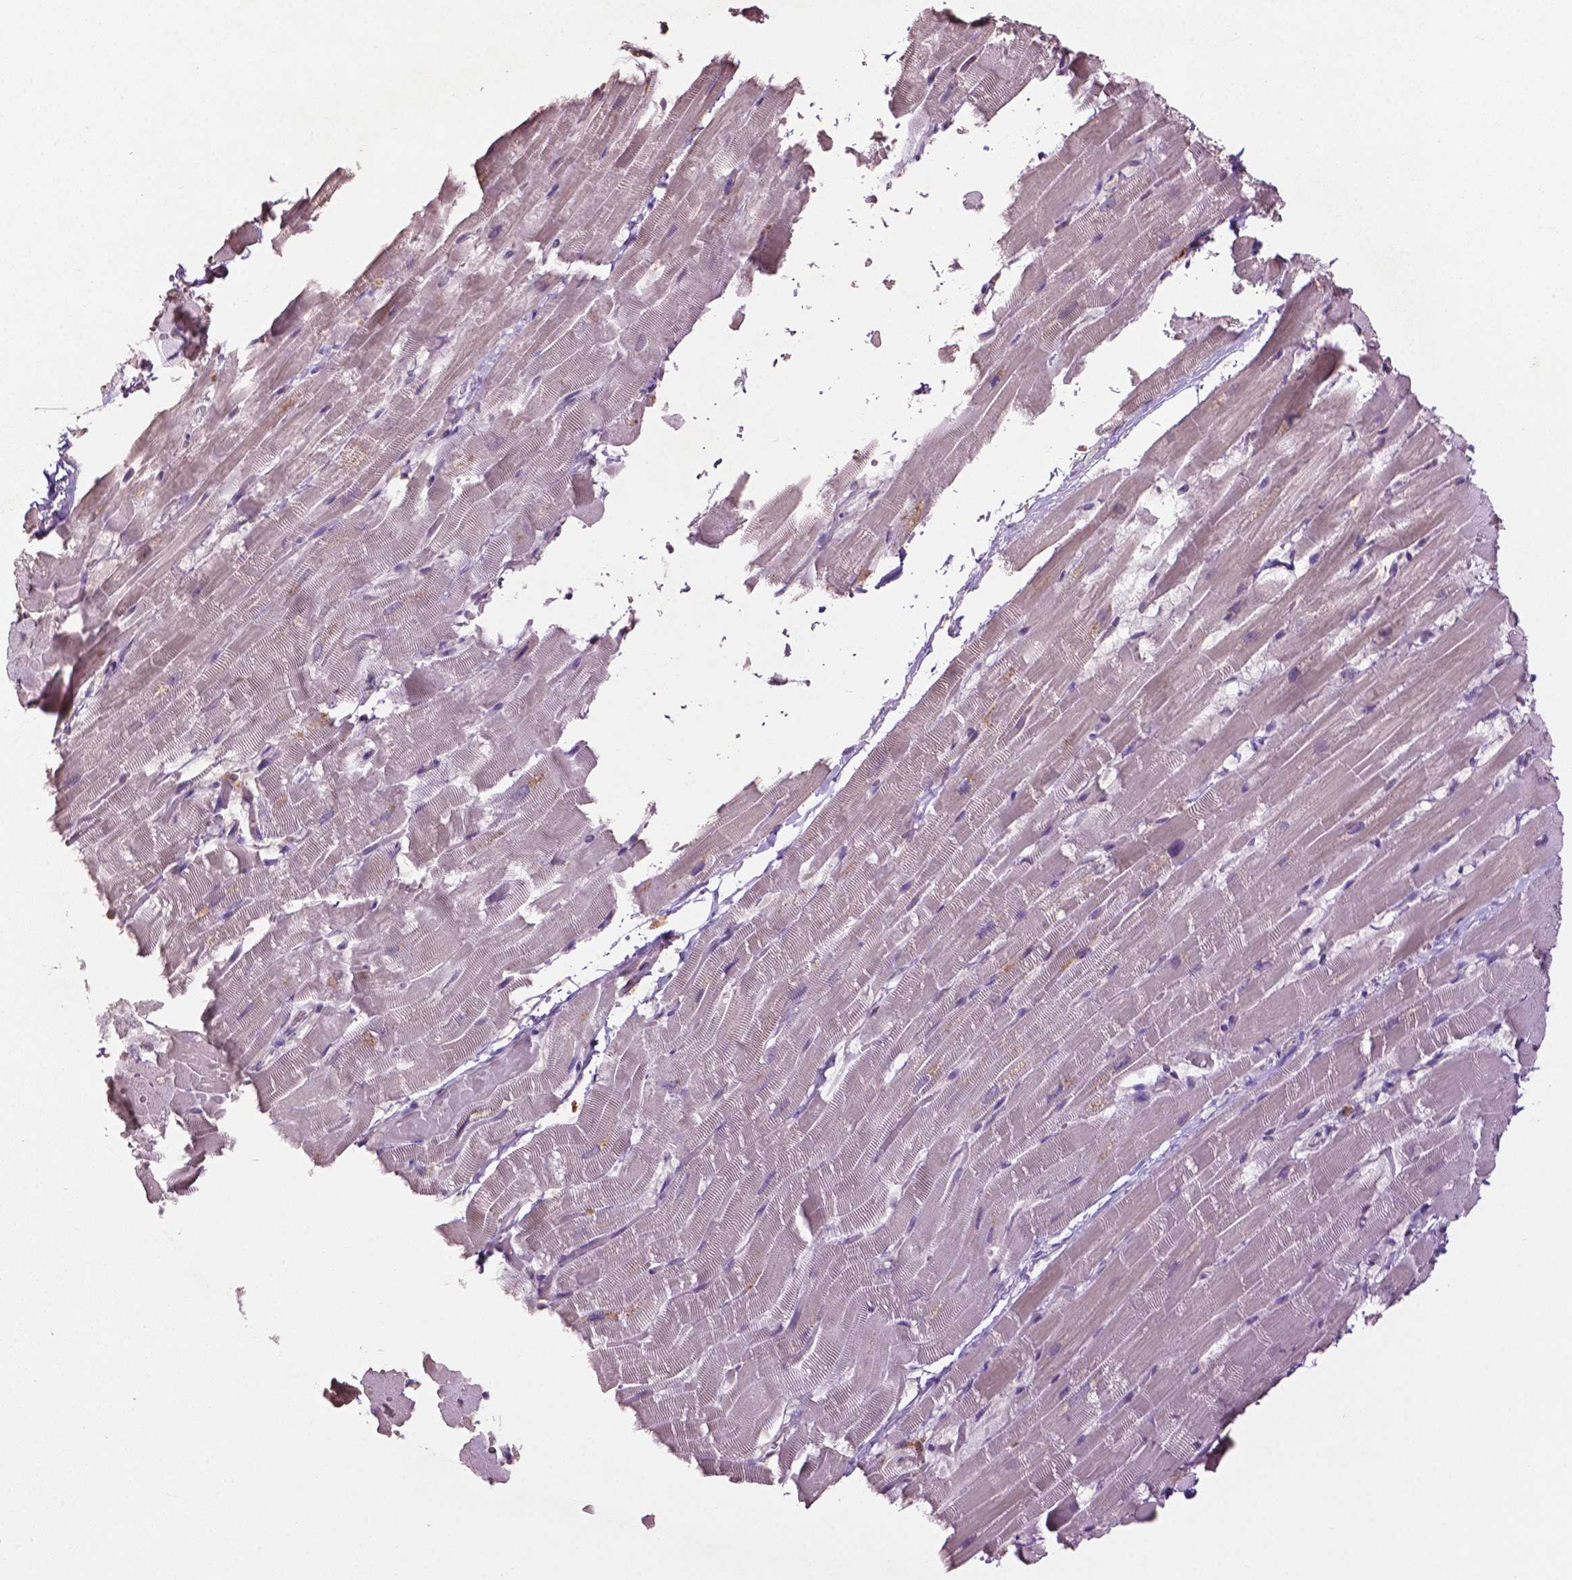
{"staining": {"intensity": "negative", "quantity": "none", "location": "none"}, "tissue": "heart muscle", "cell_type": "Cardiomyocytes", "image_type": "normal", "snomed": [{"axis": "morphology", "description": "Normal tissue, NOS"}, {"axis": "topography", "description": "Heart"}], "caption": "Human heart muscle stained for a protein using immunohistochemistry demonstrates no expression in cardiomyocytes.", "gene": "NTNG2", "patient": {"sex": "male", "age": 37}}